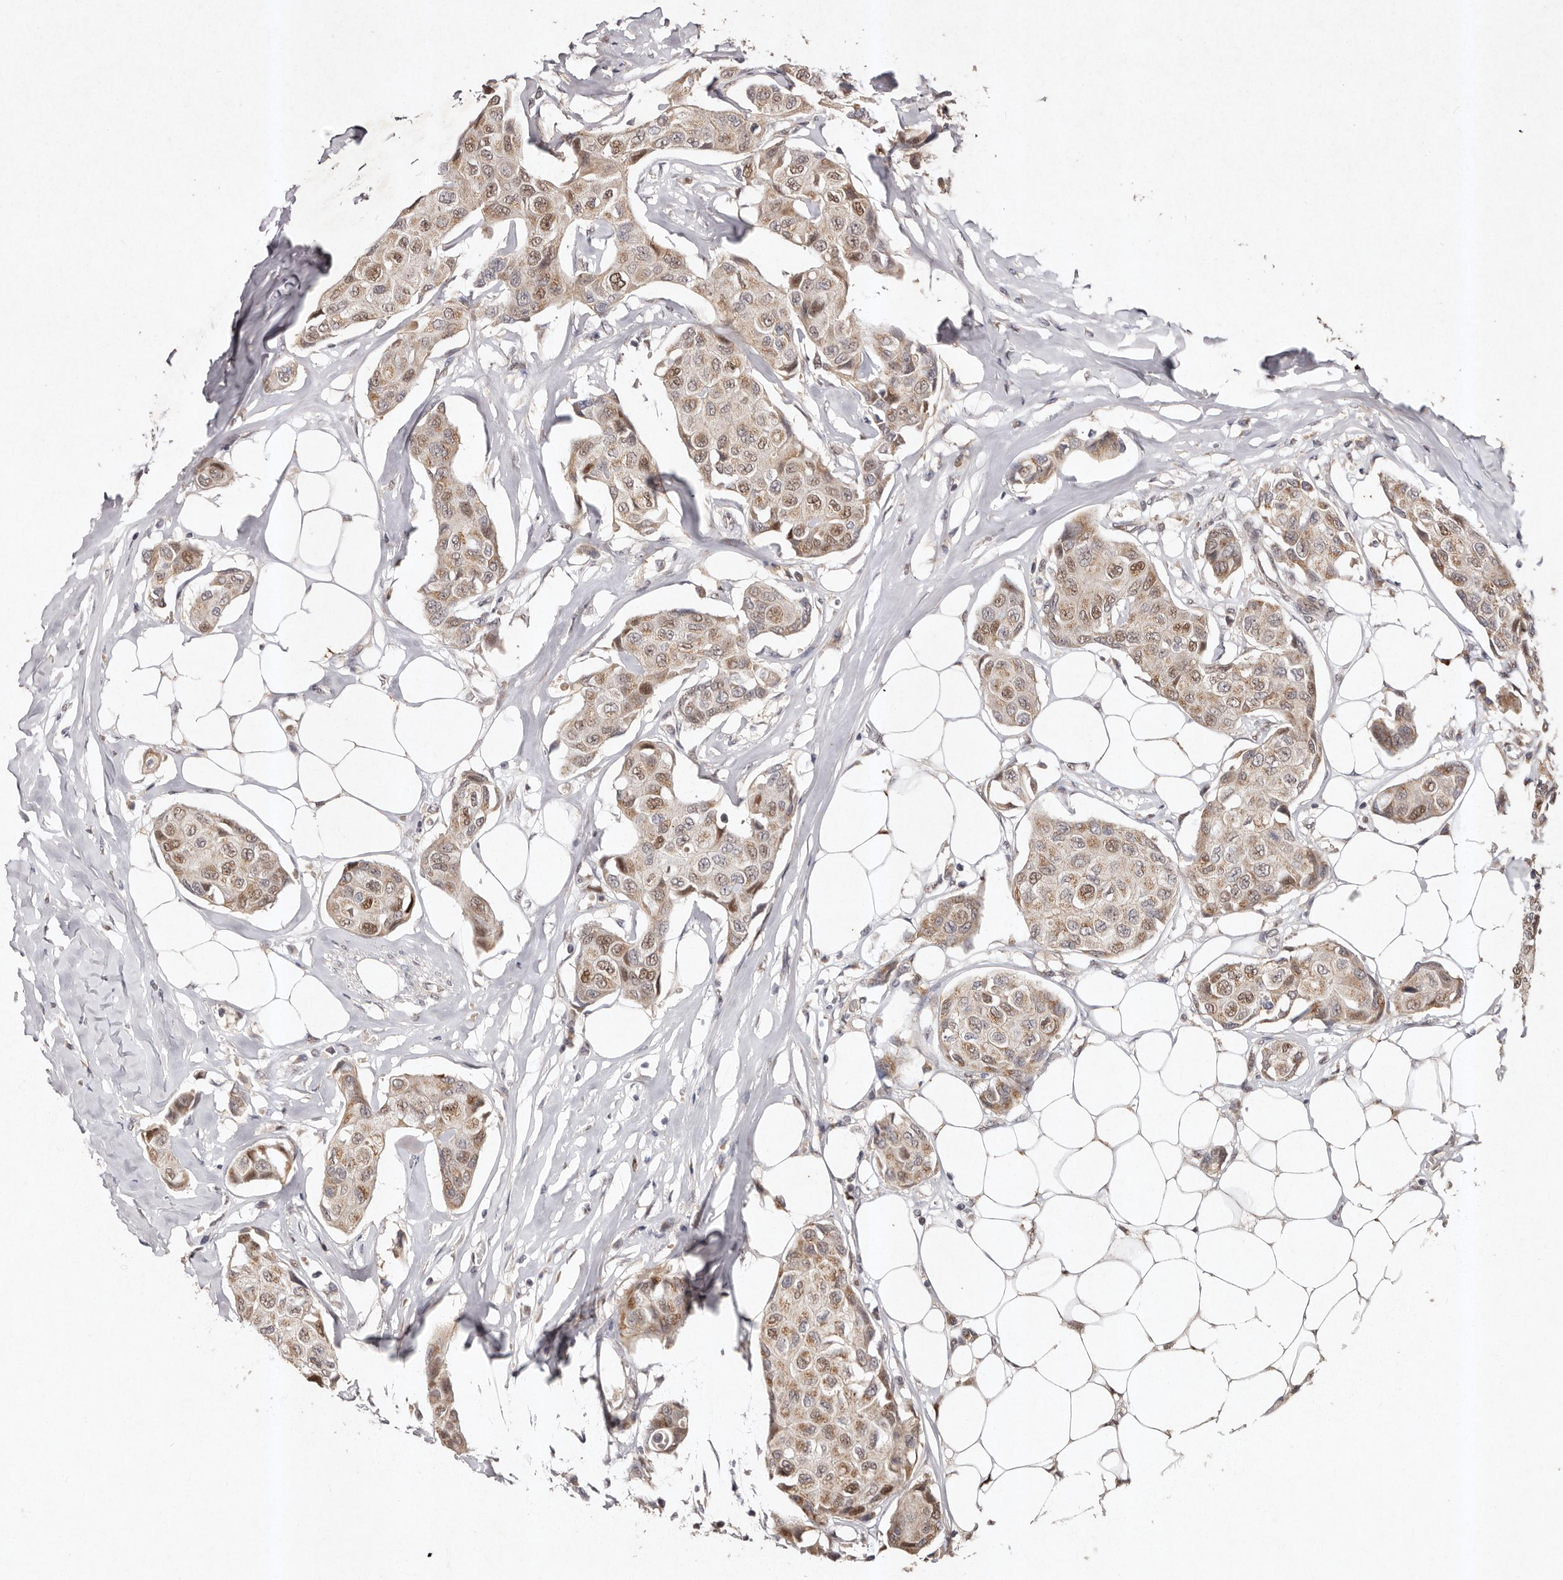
{"staining": {"intensity": "moderate", "quantity": ">75%", "location": "cytoplasmic/membranous,nuclear"}, "tissue": "breast cancer", "cell_type": "Tumor cells", "image_type": "cancer", "snomed": [{"axis": "morphology", "description": "Duct carcinoma"}, {"axis": "topography", "description": "Breast"}], "caption": "Immunohistochemical staining of human breast cancer demonstrates moderate cytoplasmic/membranous and nuclear protein positivity in about >75% of tumor cells.", "gene": "KLF7", "patient": {"sex": "female", "age": 80}}